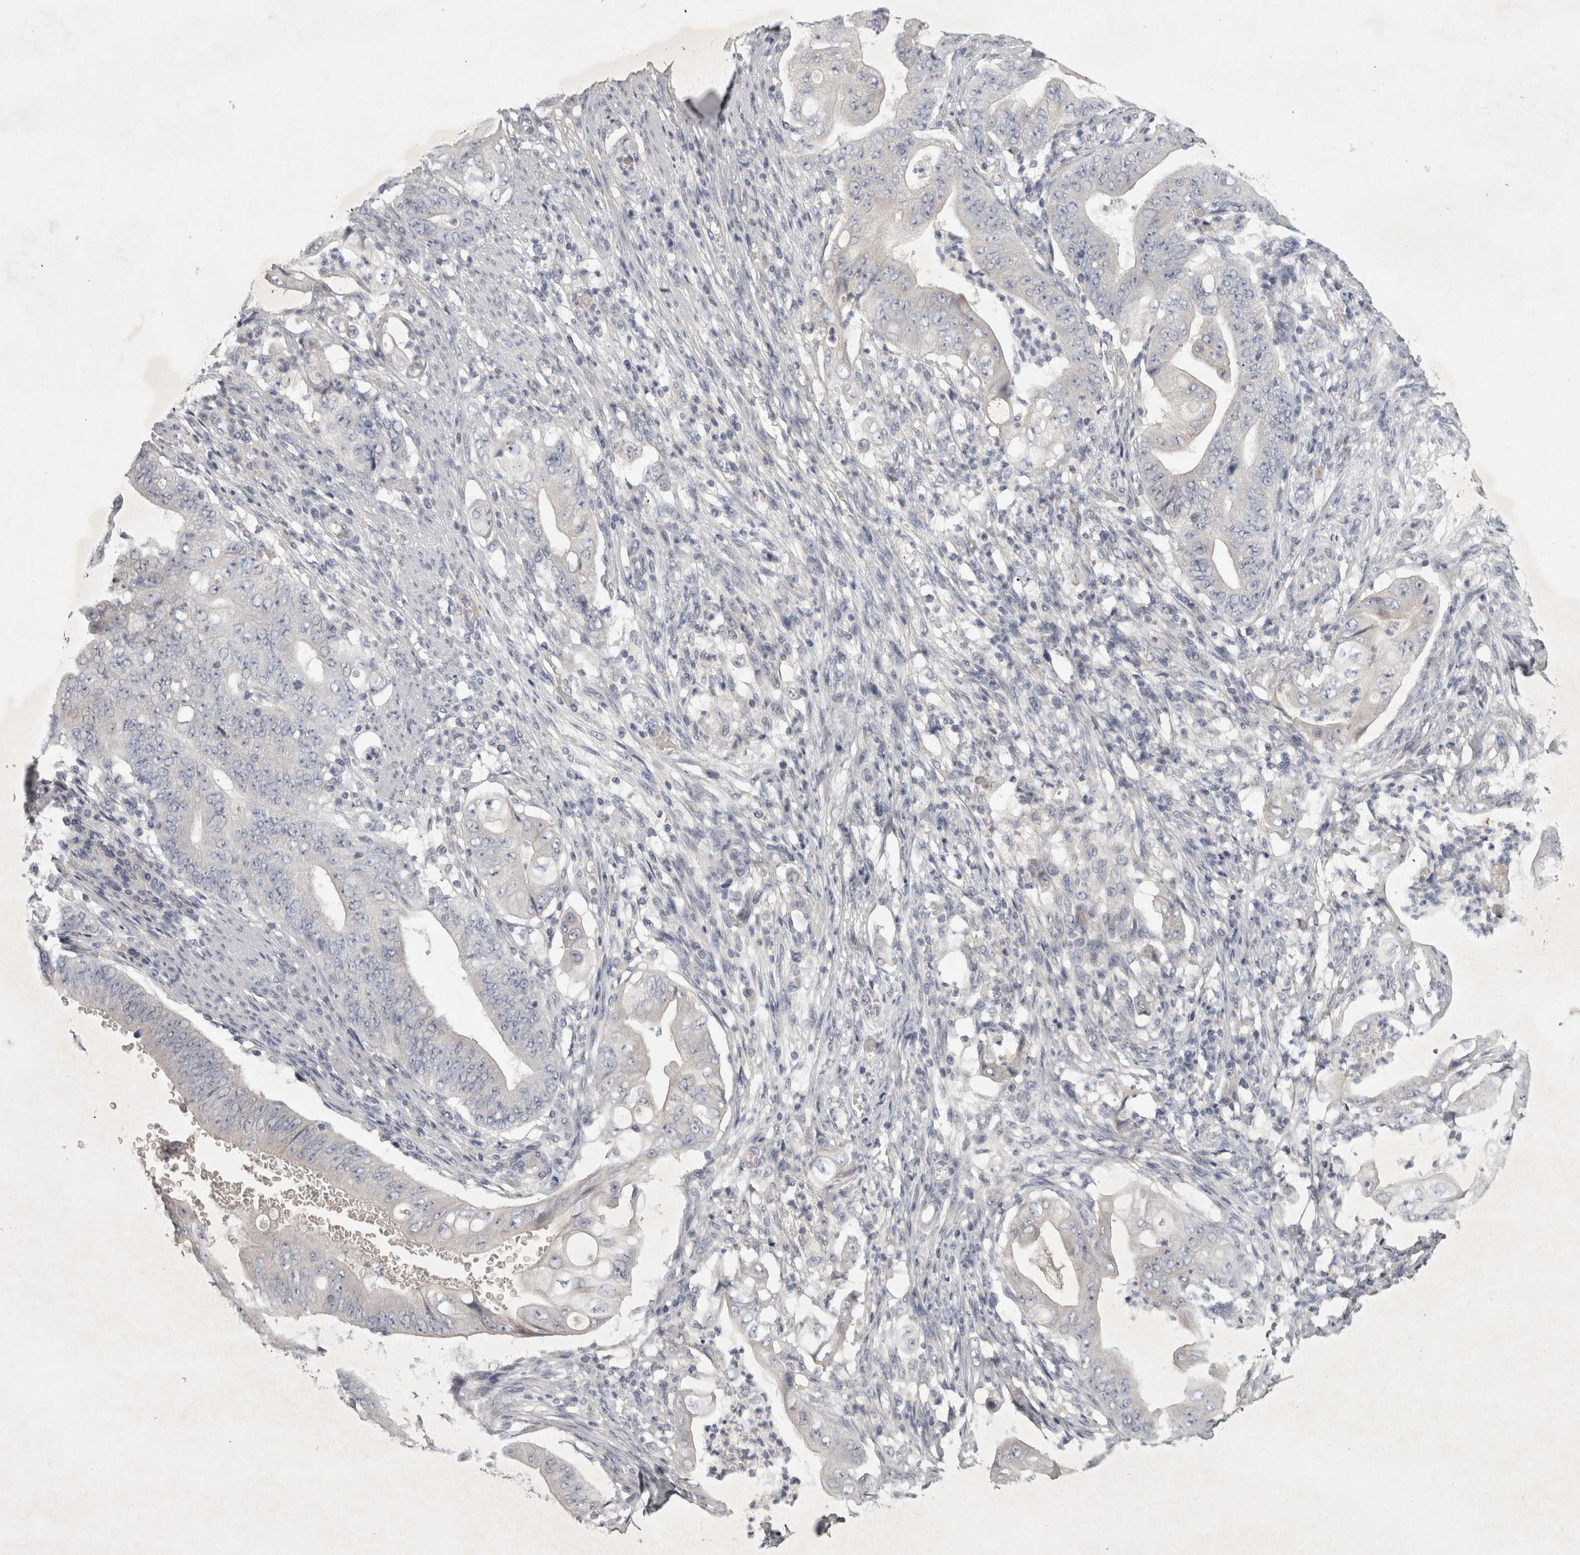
{"staining": {"intensity": "negative", "quantity": "none", "location": "none"}, "tissue": "stomach cancer", "cell_type": "Tumor cells", "image_type": "cancer", "snomed": [{"axis": "morphology", "description": "Adenocarcinoma, NOS"}, {"axis": "topography", "description": "Stomach"}], "caption": "A high-resolution micrograph shows IHC staining of stomach adenocarcinoma, which reveals no significant expression in tumor cells.", "gene": "ENPP7", "patient": {"sex": "female", "age": 73}}